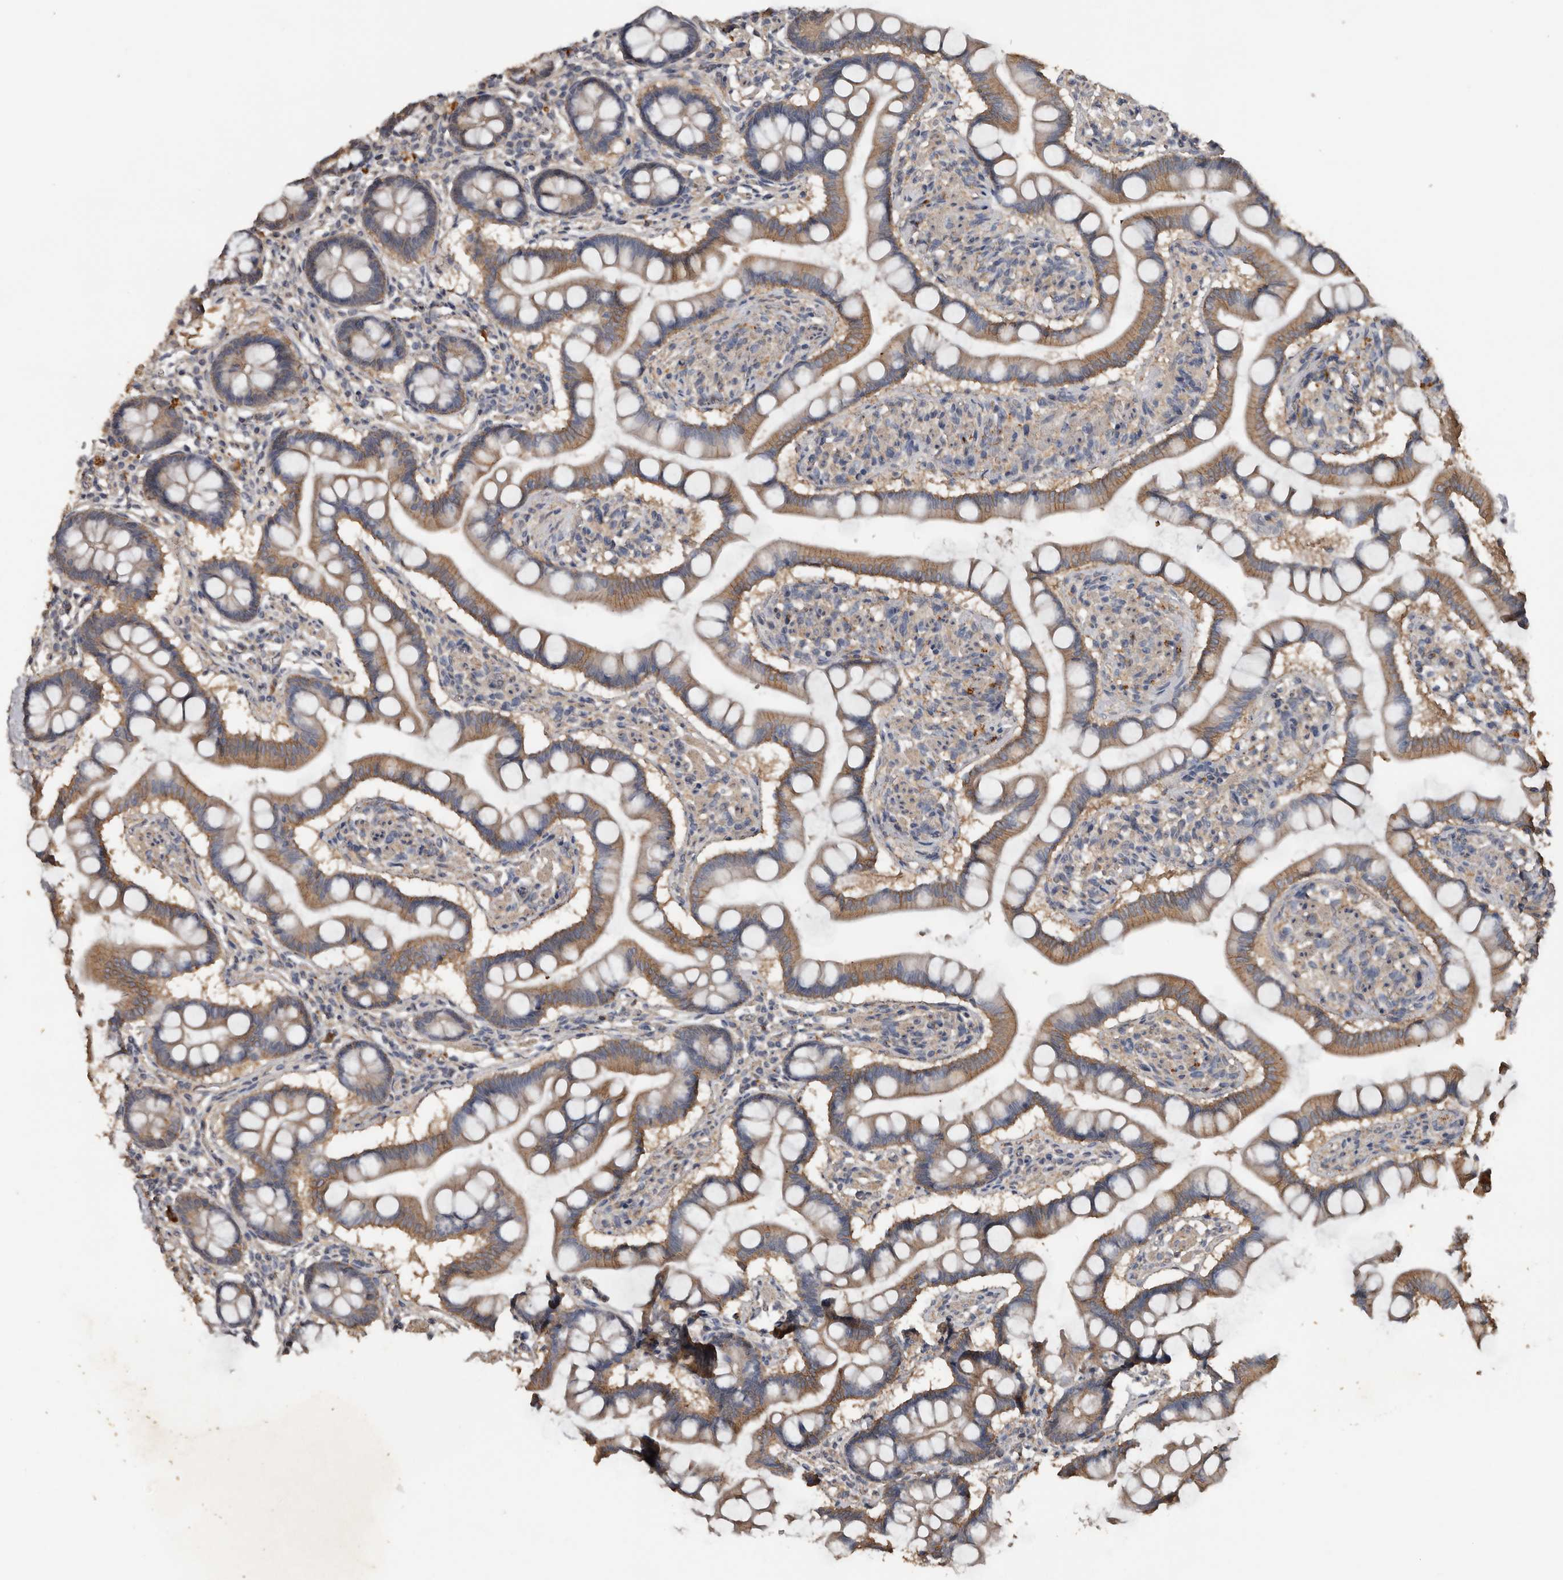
{"staining": {"intensity": "moderate", "quantity": ">75%", "location": "cytoplasmic/membranous"}, "tissue": "small intestine", "cell_type": "Glandular cells", "image_type": "normal", "snomed": [{"axis": "morphology", "description": "Normal tissue, NOS"}, {"axis": "topography", "description": "Small intestine"}], "caption": "An image of small intestine stained for a protein exhibits moderate cytoplasmic/membranous brown staining in glandular cells. (DAB = brown stain, brightfield microscopy at high magnification).", "gene": "HYAL4", "patient": {"sex": "male", "age": 41}}